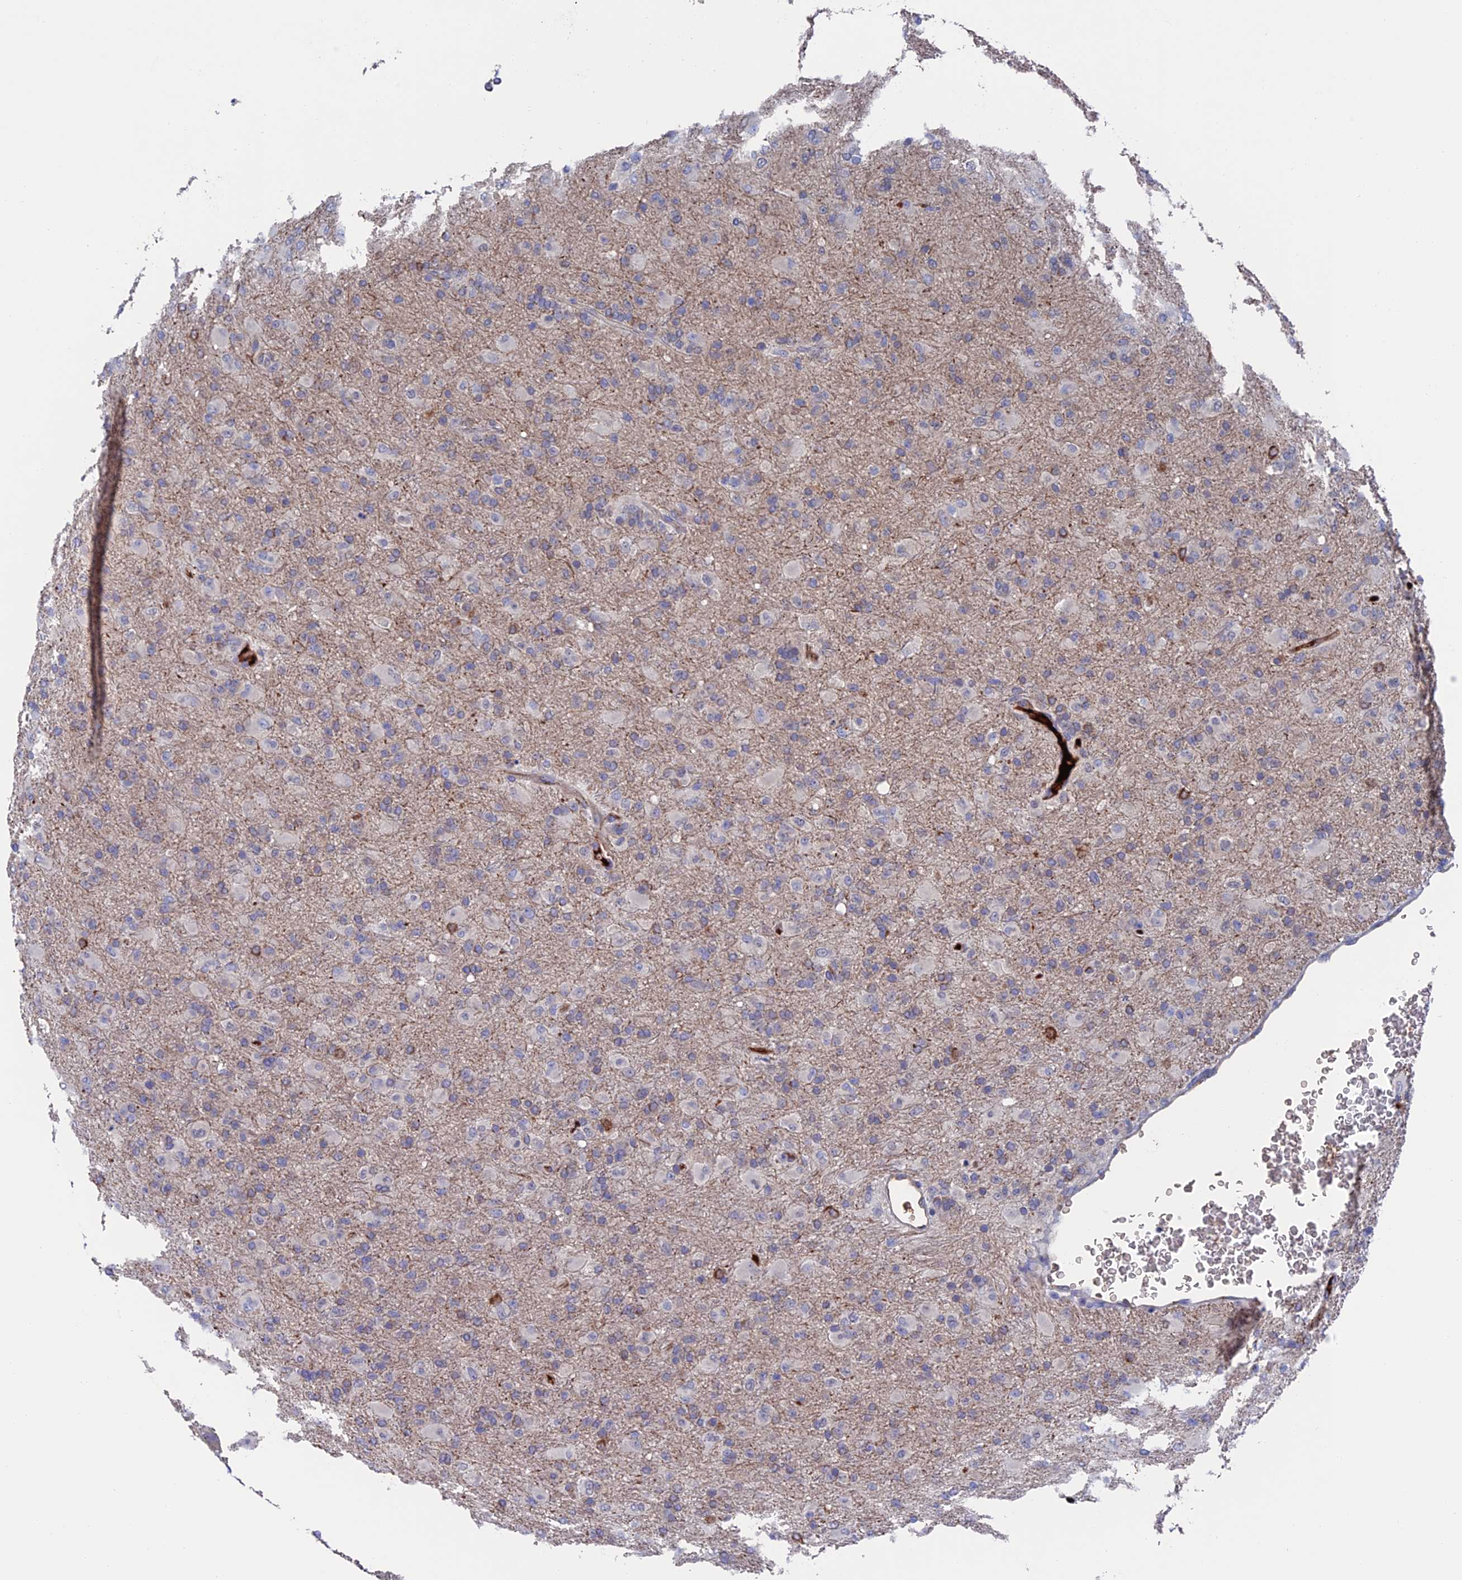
{"staining": {"intensity": "moderate", "quantity": "<25%", "location": "cytoplasmic/membranous"}, "tissue": "glioma", "cell_type": "Tumor cells", "image_type": "cancer", "snomed": [{"axis": "morphology", "description": "Glioma, malignant, Low grade"}, {"axis": "topography", "description": "Brain"}], "caption": "Glioma stained for a protein (brown) reveals moderate cytoplasmic/membranous positive positivity in about <25% of tumor cells.", "gene": "HPF1", "patient": {"sex": "male", "age": 65}}